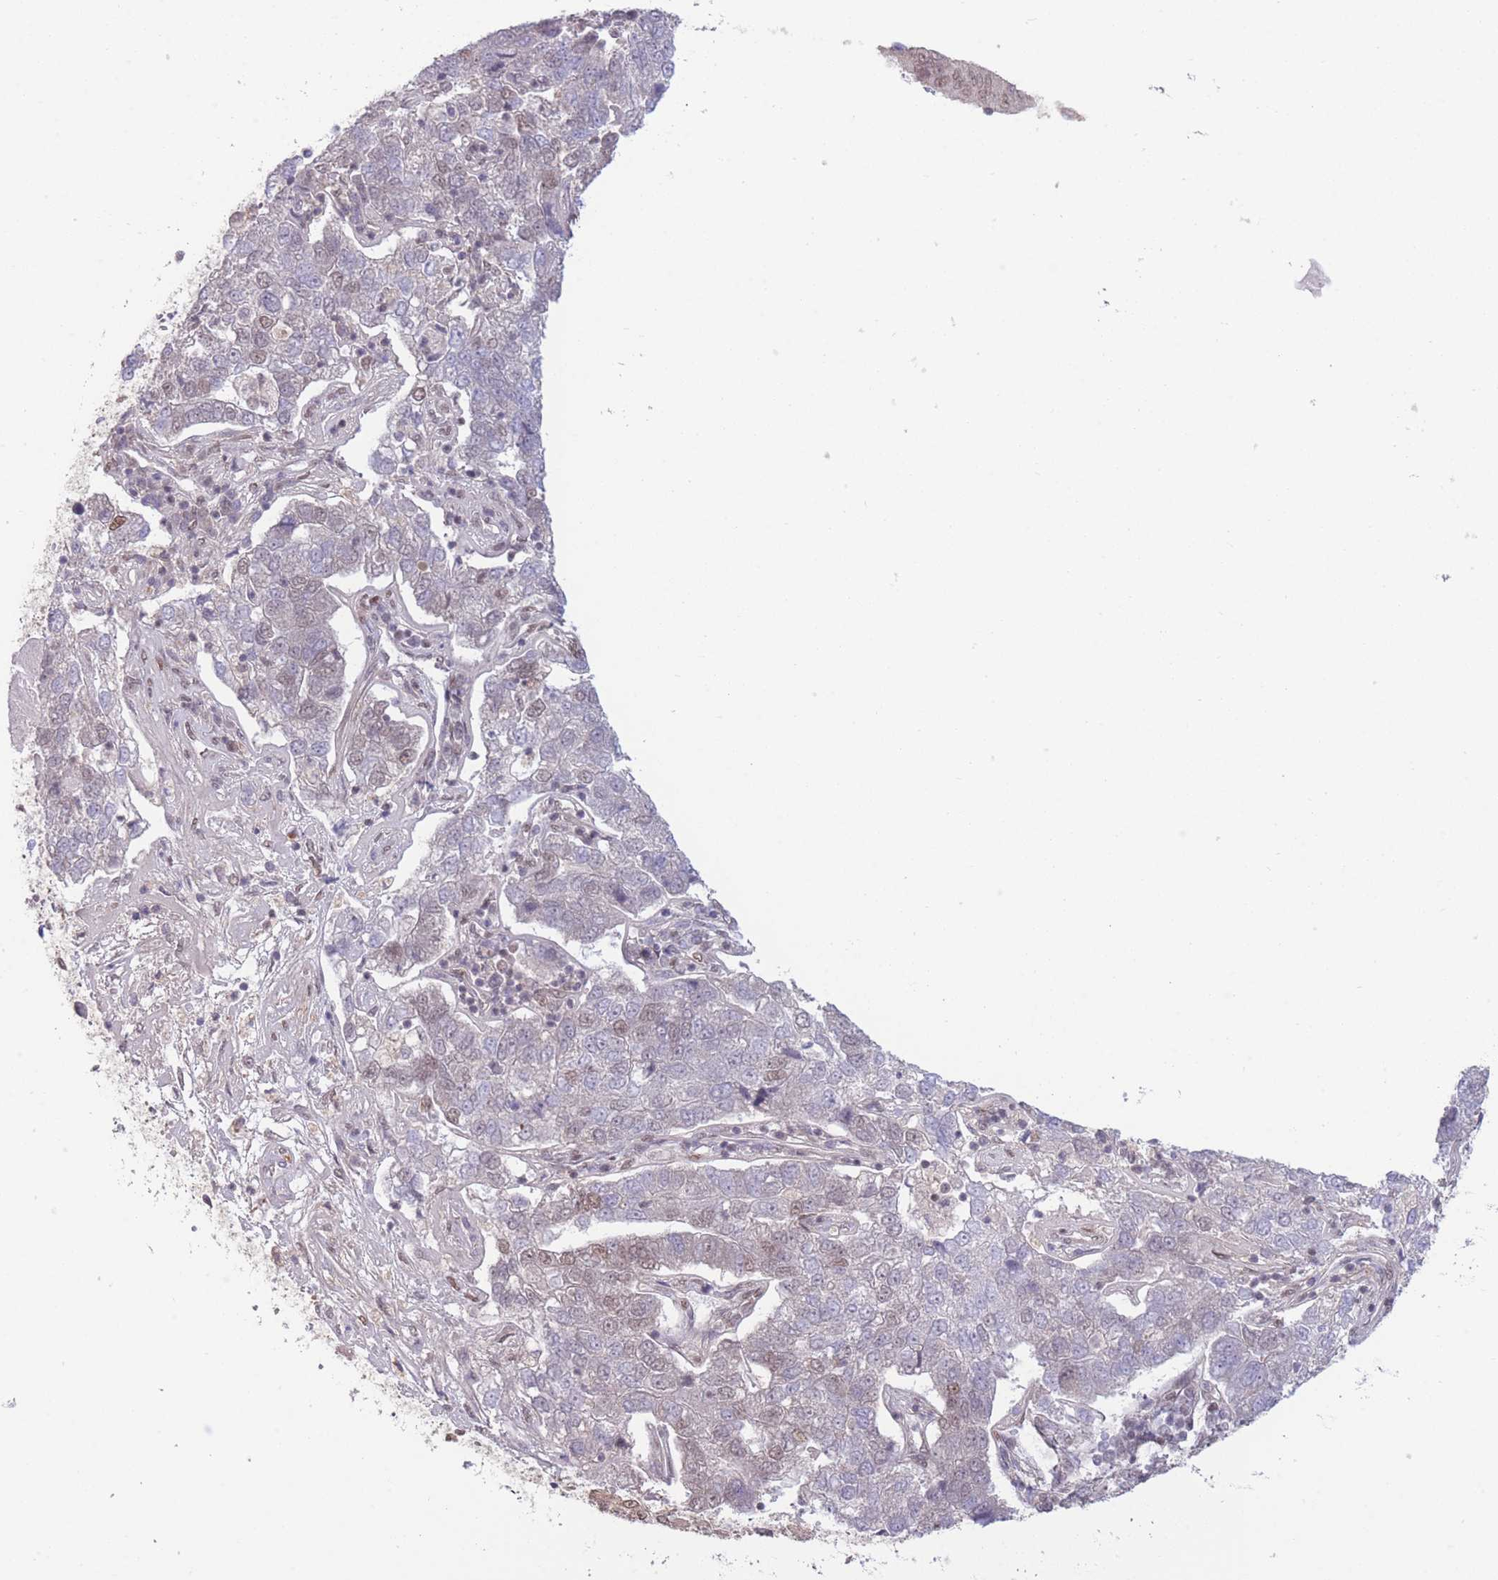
{"staining": {"intensity": "weak", "quantity": "<25%", "location": "nuclear"}, "tissue": "pancreatic cancer", "cell_type": "Tumor cells", "image_type": "cancer", "snomed": [{"axis": "morphology", "description": "Adenocarcinoma, NOS"}, {"axis": "topography", "description": "Pancreas"}], "caption": "DAB (3,3'-diaminobenzidine) immunohistochemical staining of pancreatic cancer demonstrates no significant staining in tumor cells. The staining was performed using DAB (3,3'-diaminobenzidine) to visualize the protein expression in brown, while the nuclei were stained in blue with hematoxylin (Magnification: 20x).", "gene": "CARD8", "patient": {"sex": "female", "age": 61}}